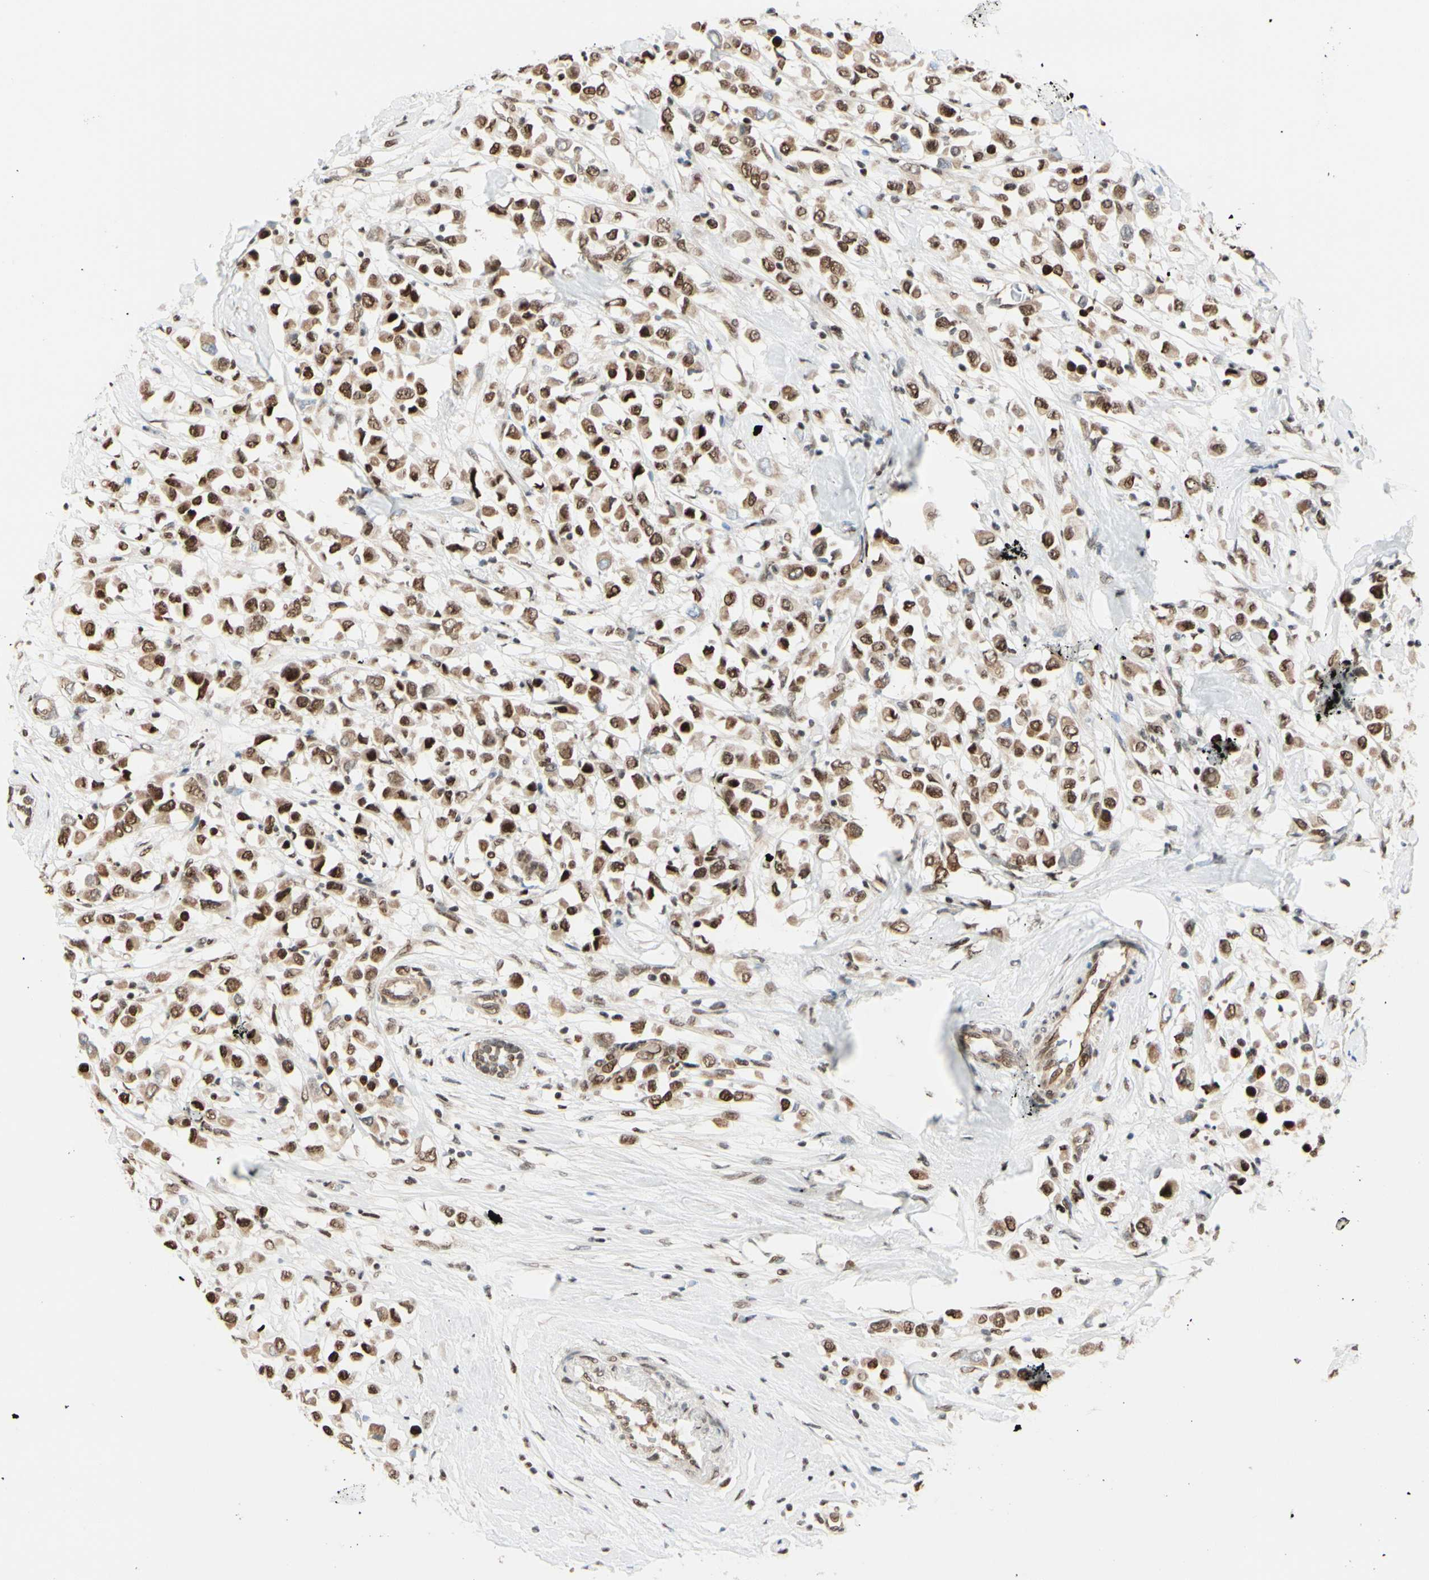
{"staining": {"intensity": "moderate", "quantity": ">75%", "location": "cytoplasmic/membranous,nuclear"}, "tissue": "breast cancer", "cell_type": "Tumor cells", "image_type": "cancer", "snomed": [{"axis": "morphology", "description": "Duct carcinoma"}, {"axis": "topography", "description": "Breast"}], "caption": "Human intraductal carcinoma (breast) stained with a protein marker shows moderate staining in tumor cells.", "gene": "SUFU", "patient": {"sex": "female", "age": 61}}